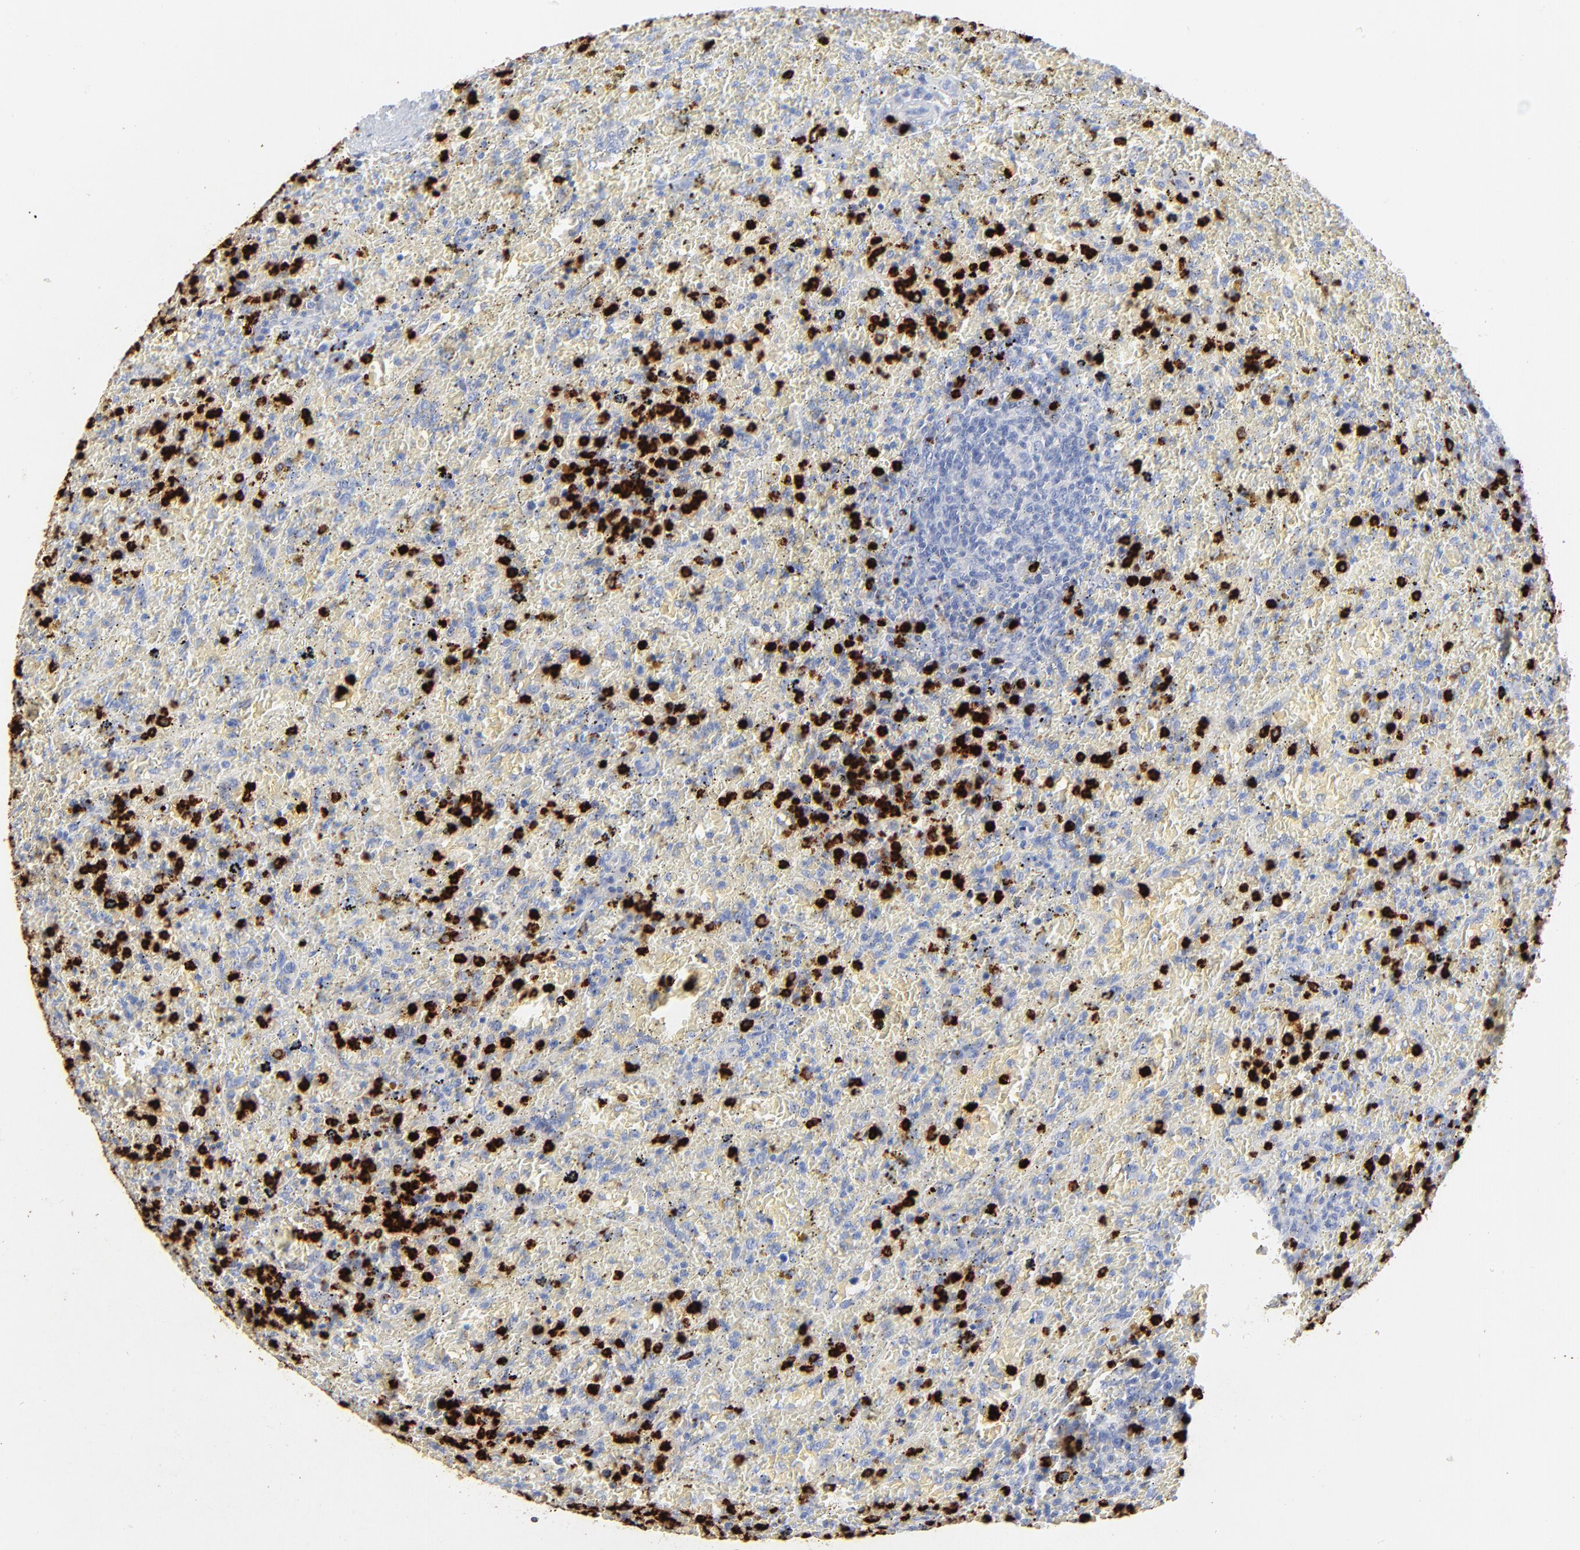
{"staining": {"intensity": "negative", "quantity": "none", "location": "none"}, "tissue": "lymphoma", "cell_type": "Tumor cells", "image_type": "cancer", "snomed": [{"axis": "morphology", "description": "Malignant lymphoma, non-Hodgkin's type, High grade"}, {"axis": "topography", "description": "Spleen"}, {"axis": "topography", "description": "Lymph node"}], "caption": "There is no significant positivity in tumor cells of lymphoma.", "gene": "LCN2", "patient": {"sex": "female", "age": 70}}